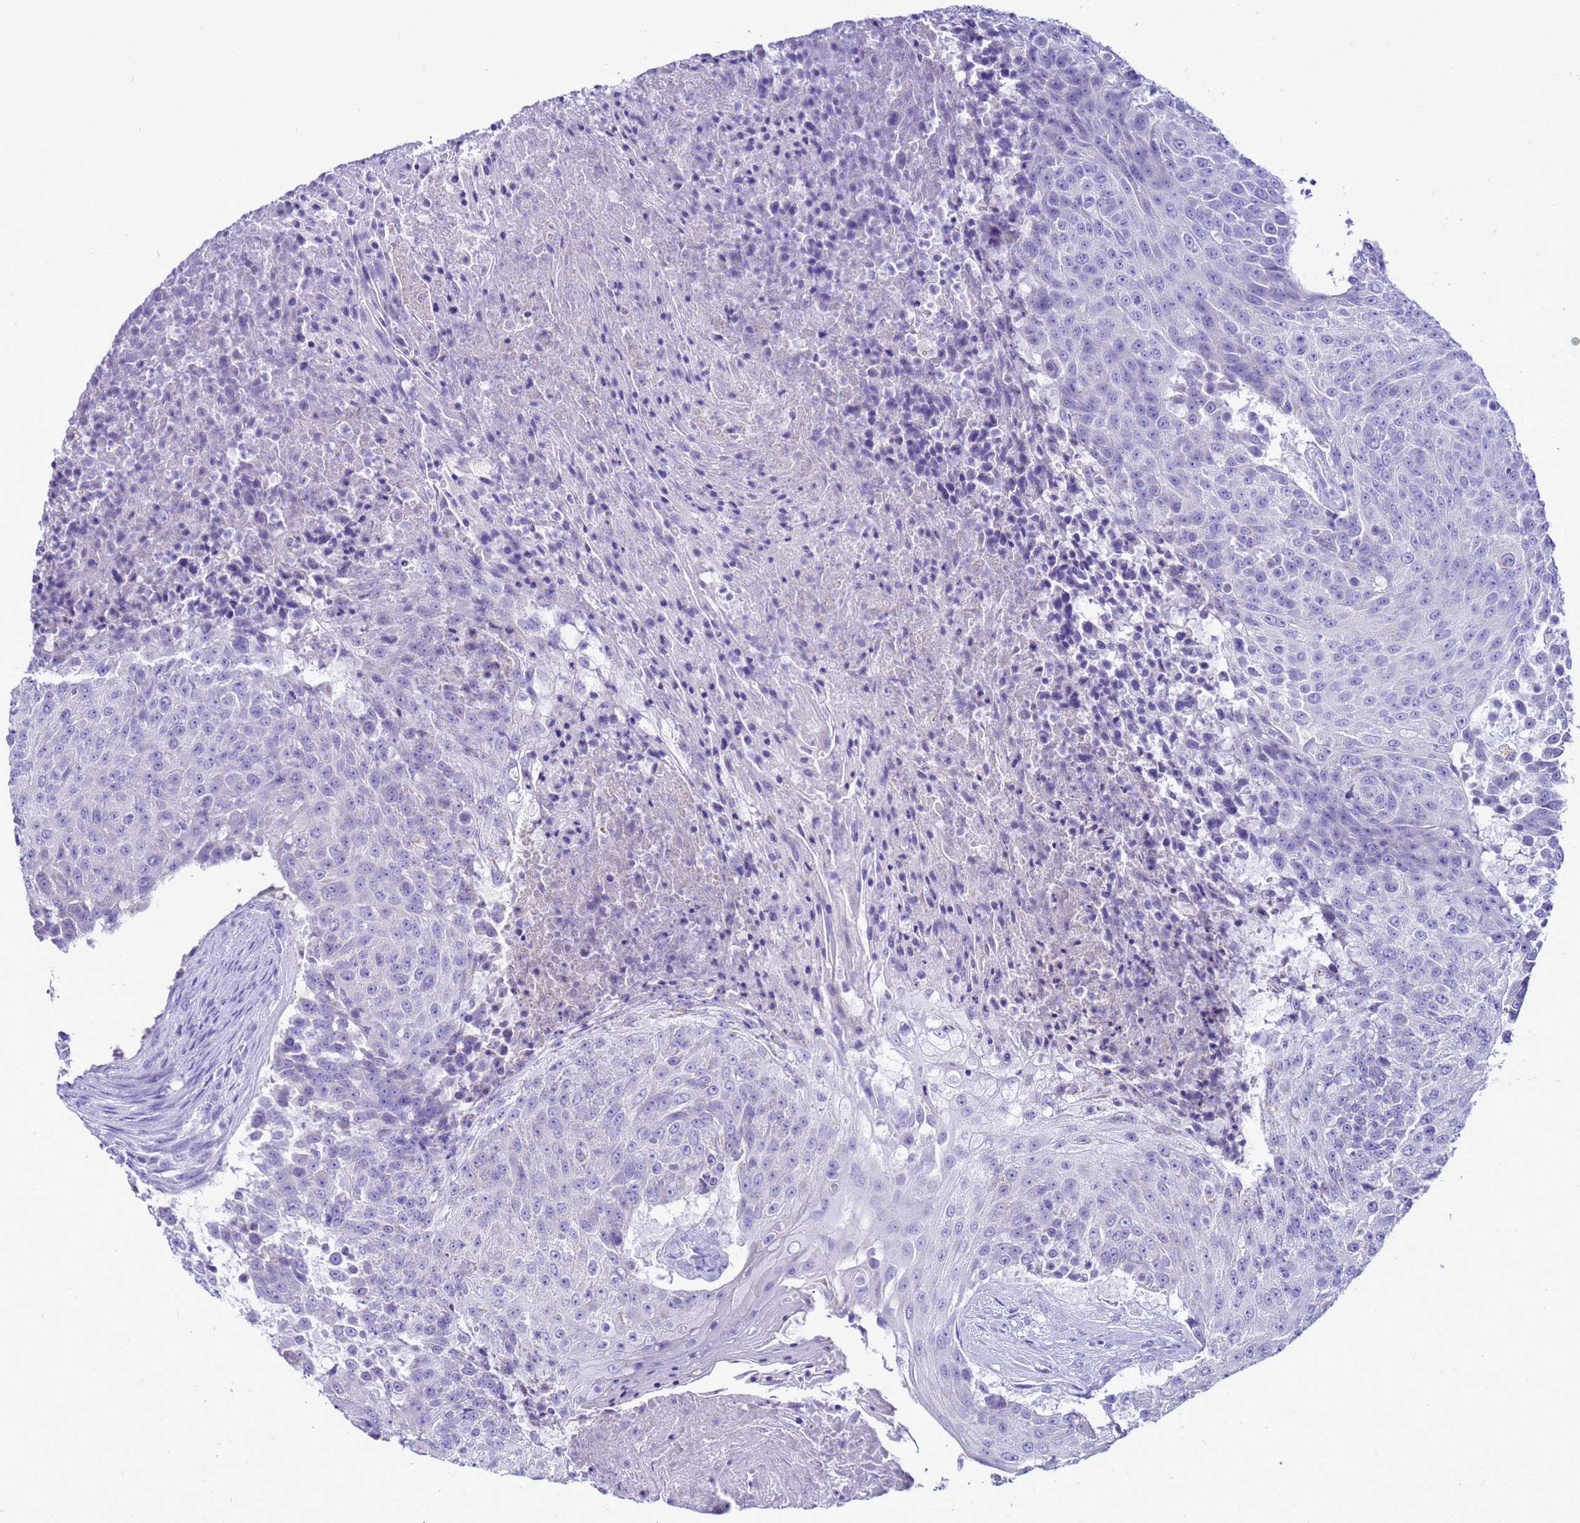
{"staining": {"intensity": "negative", "quantity": "none", "location": "none"}, "tissue": "urothelial cancer", "cell_type": "Tumor cells", "image_type": "cancer", "snomed": [{"axis": "morphology", "description": "Urothelial carcinoma, High grade"}, {"axis": "topography", "description": "Urinary bladder"}], "caption": "Urothelial carcinoma (high-grade) was stained to show a protein in brown. There is no significant expression in tumor cells.", "gene": "BEST2", "patient": {"sex": "female", "age": 63}}